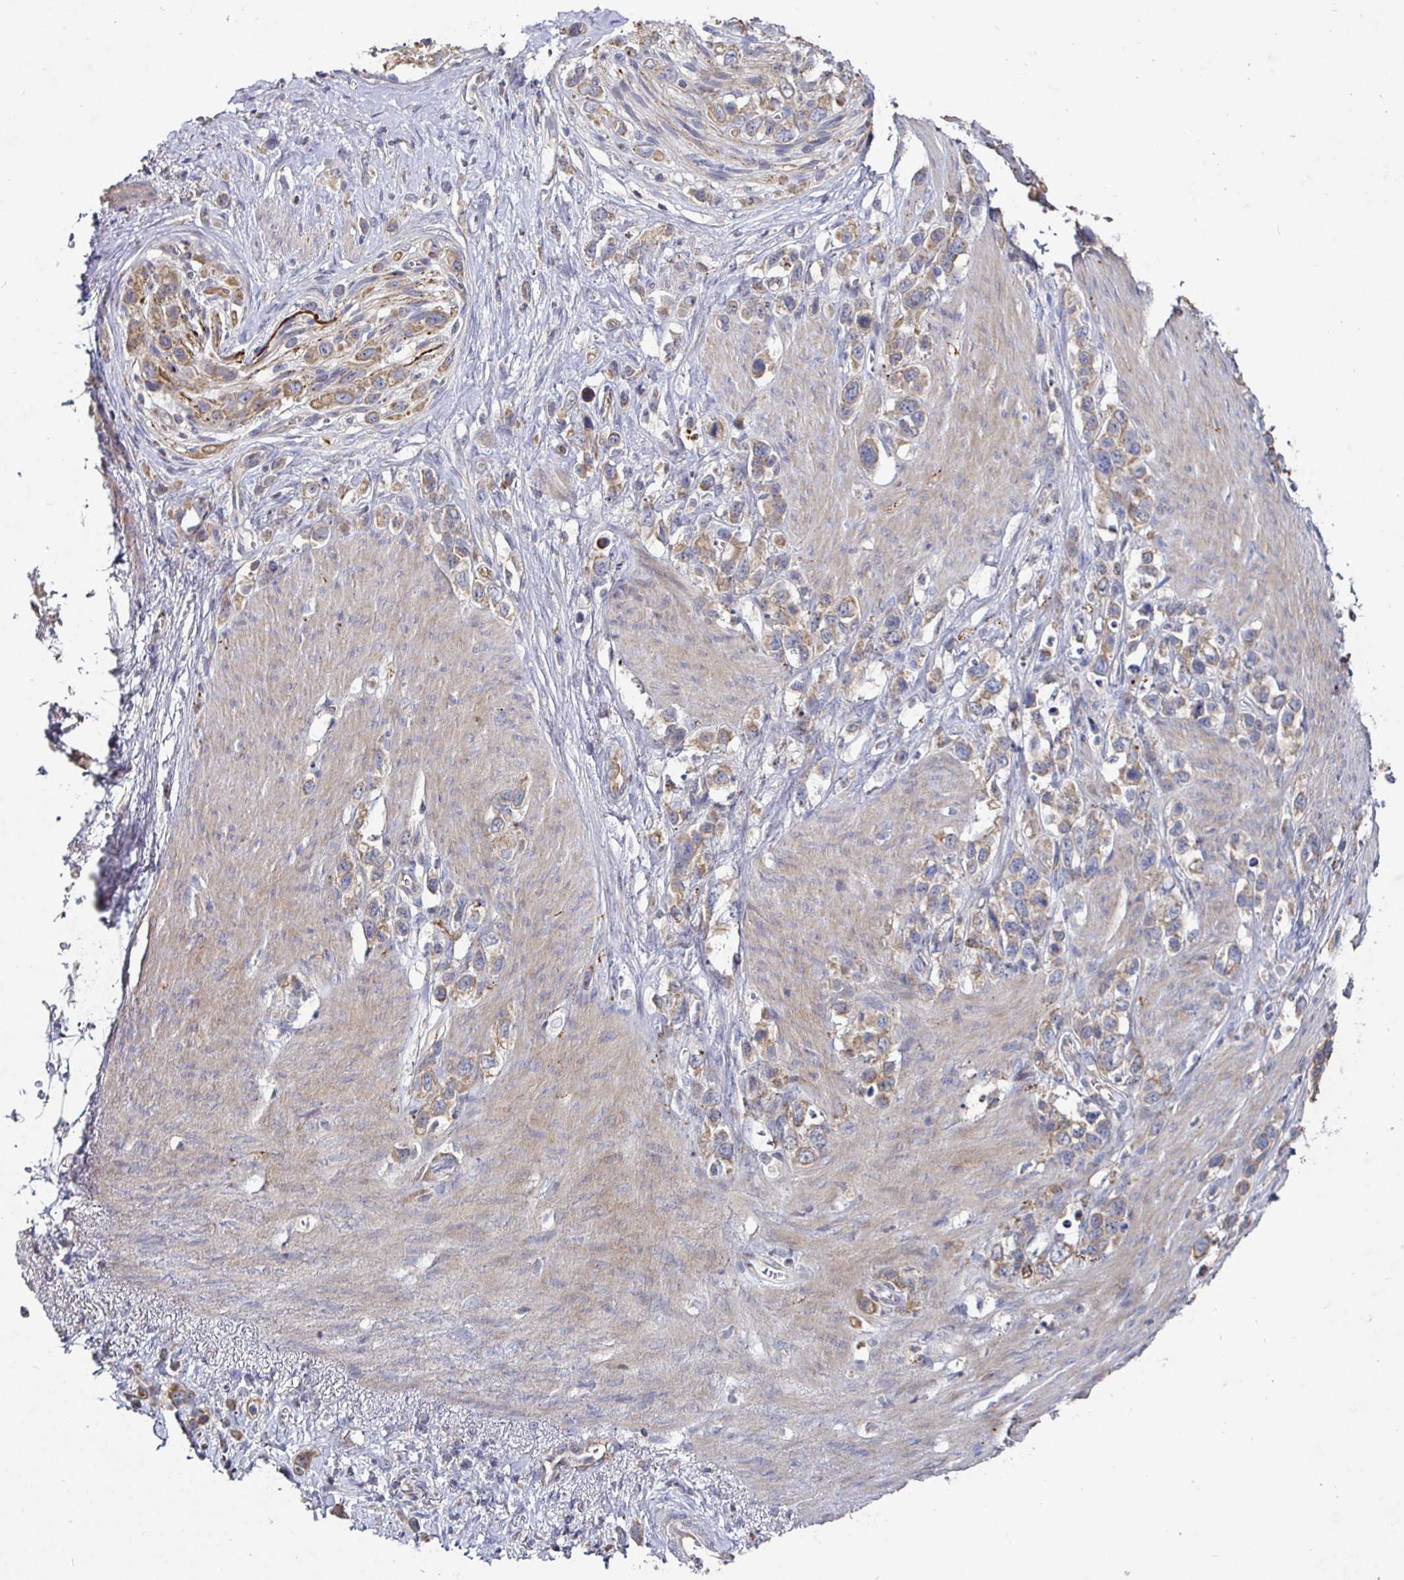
{"staining": {"intensity": "weak", "quantity": ">75%", "location": "cytoplasmic/membranous"}, "tissue": "stomach cancer", "cell_type": "Tumor cells", "image_type": "cancer", "snomed": [{"axis": "morphology", "description": "Adenocarcinoma, NOS"}, {"axis": "topography", "description": "Stomach"}], "caption": "Immunohistochemical staining of stomach cancer demonstrates weak cytoplasmic/membranous protein staining in about >75% of tumor cells. Using DAB (brown) and hematoxylin (blue) stains, captured at high magnification using brightfield microscopy.", "gene": "NRSN1", "patient": {"sex": "female", "age": 65}}